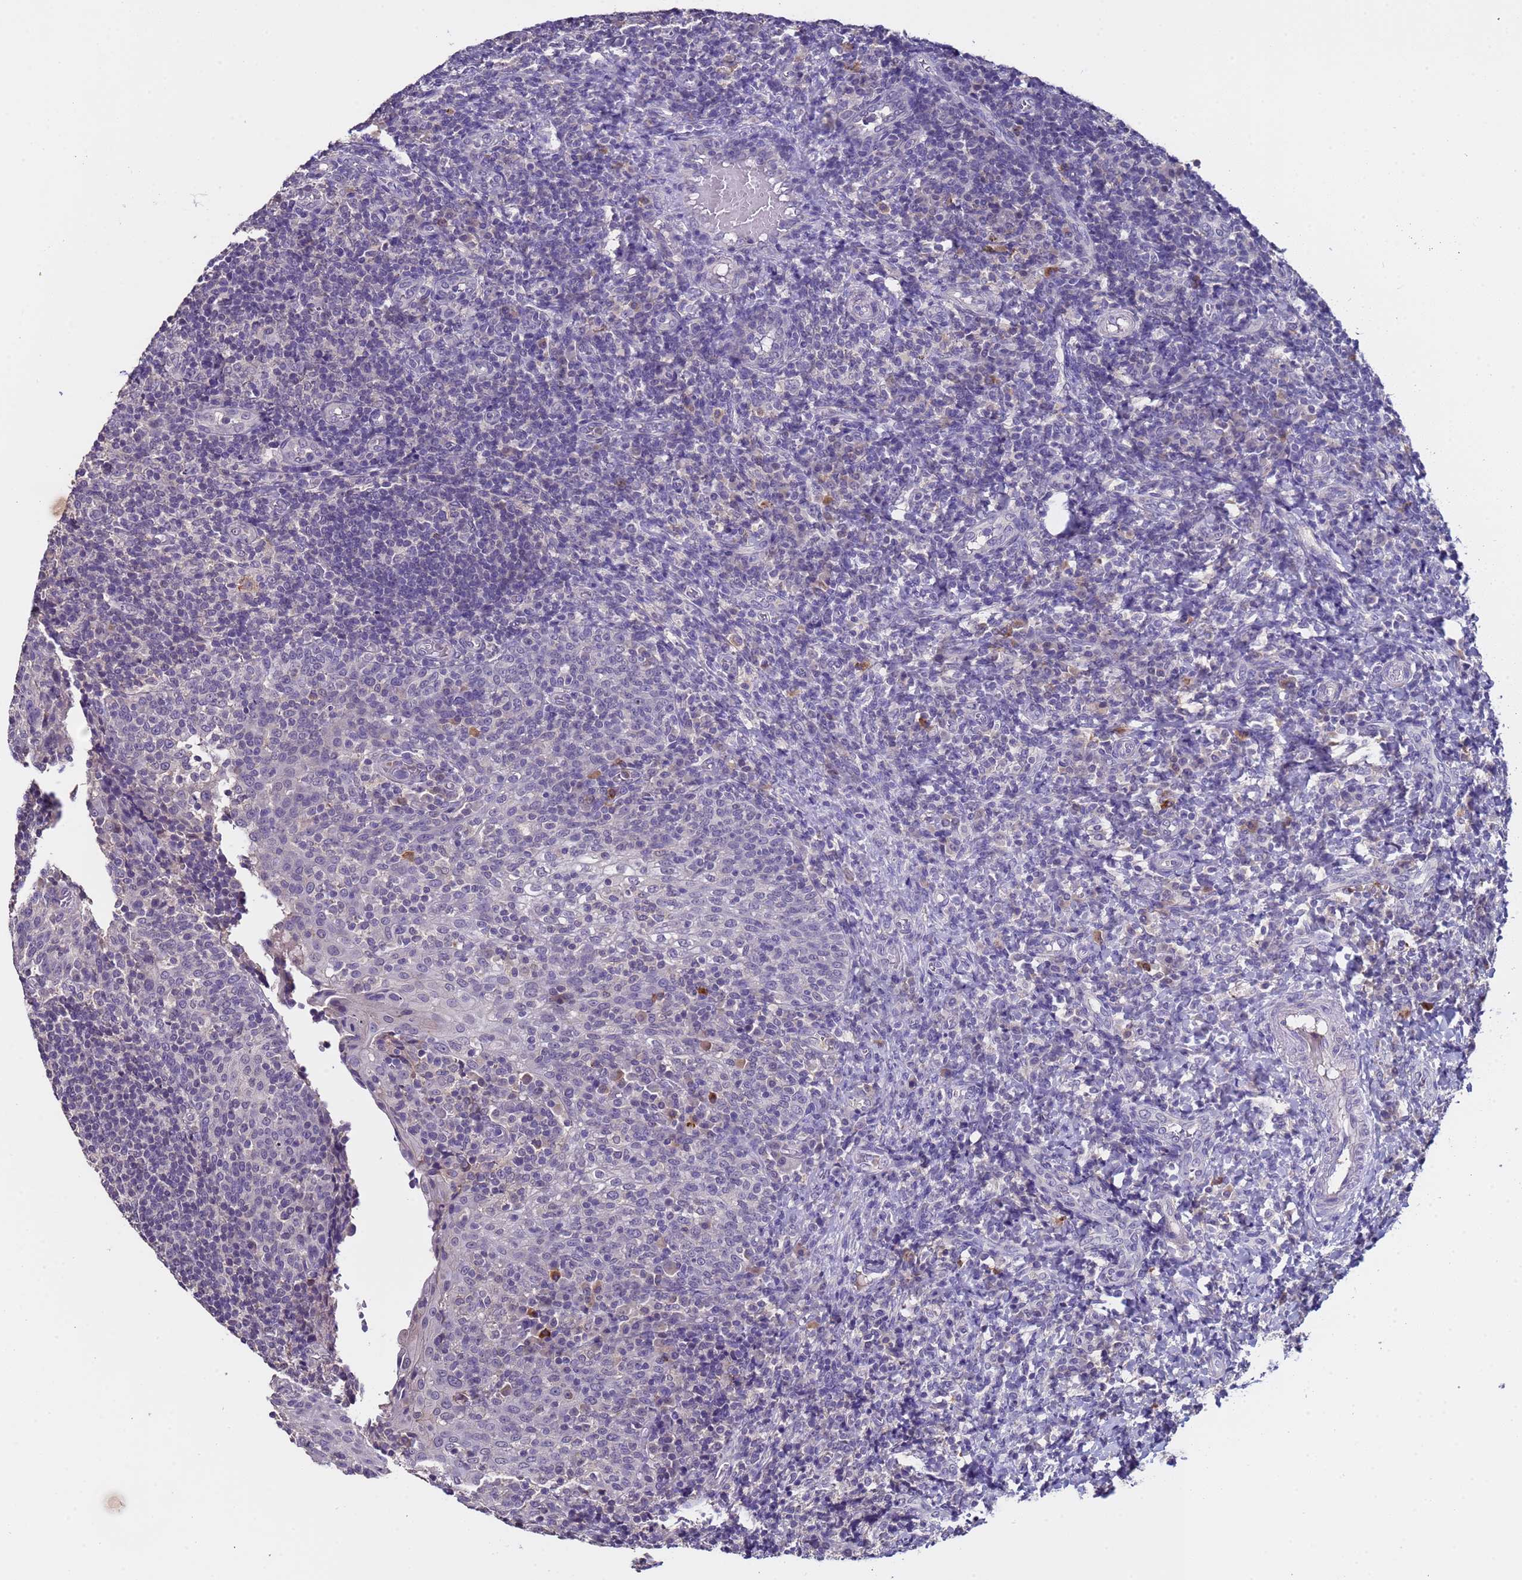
{"staining": {"intensity": "weak", "quantity": "<25%", "location": "nuclear"}, "tissue": "tonsil", "cell_type": "Germinal center cells", "image_type": "normal", "snomed": [{"axis": "morphology", "description": "Normal tissue, NOS"}, {"axis": "topography", "description": "Tonsil"}], "caption": "Immunohistochemical staining of normal tonsil shows no significant positivity in germinal center cells. (Brightfield microscopy of DAB (3,3'-diaminobenzidine) immunohistochemistry (IHC) at high magnification).", "gene": "ZNF248", "patient": {"sex": "female", "age": 19}}